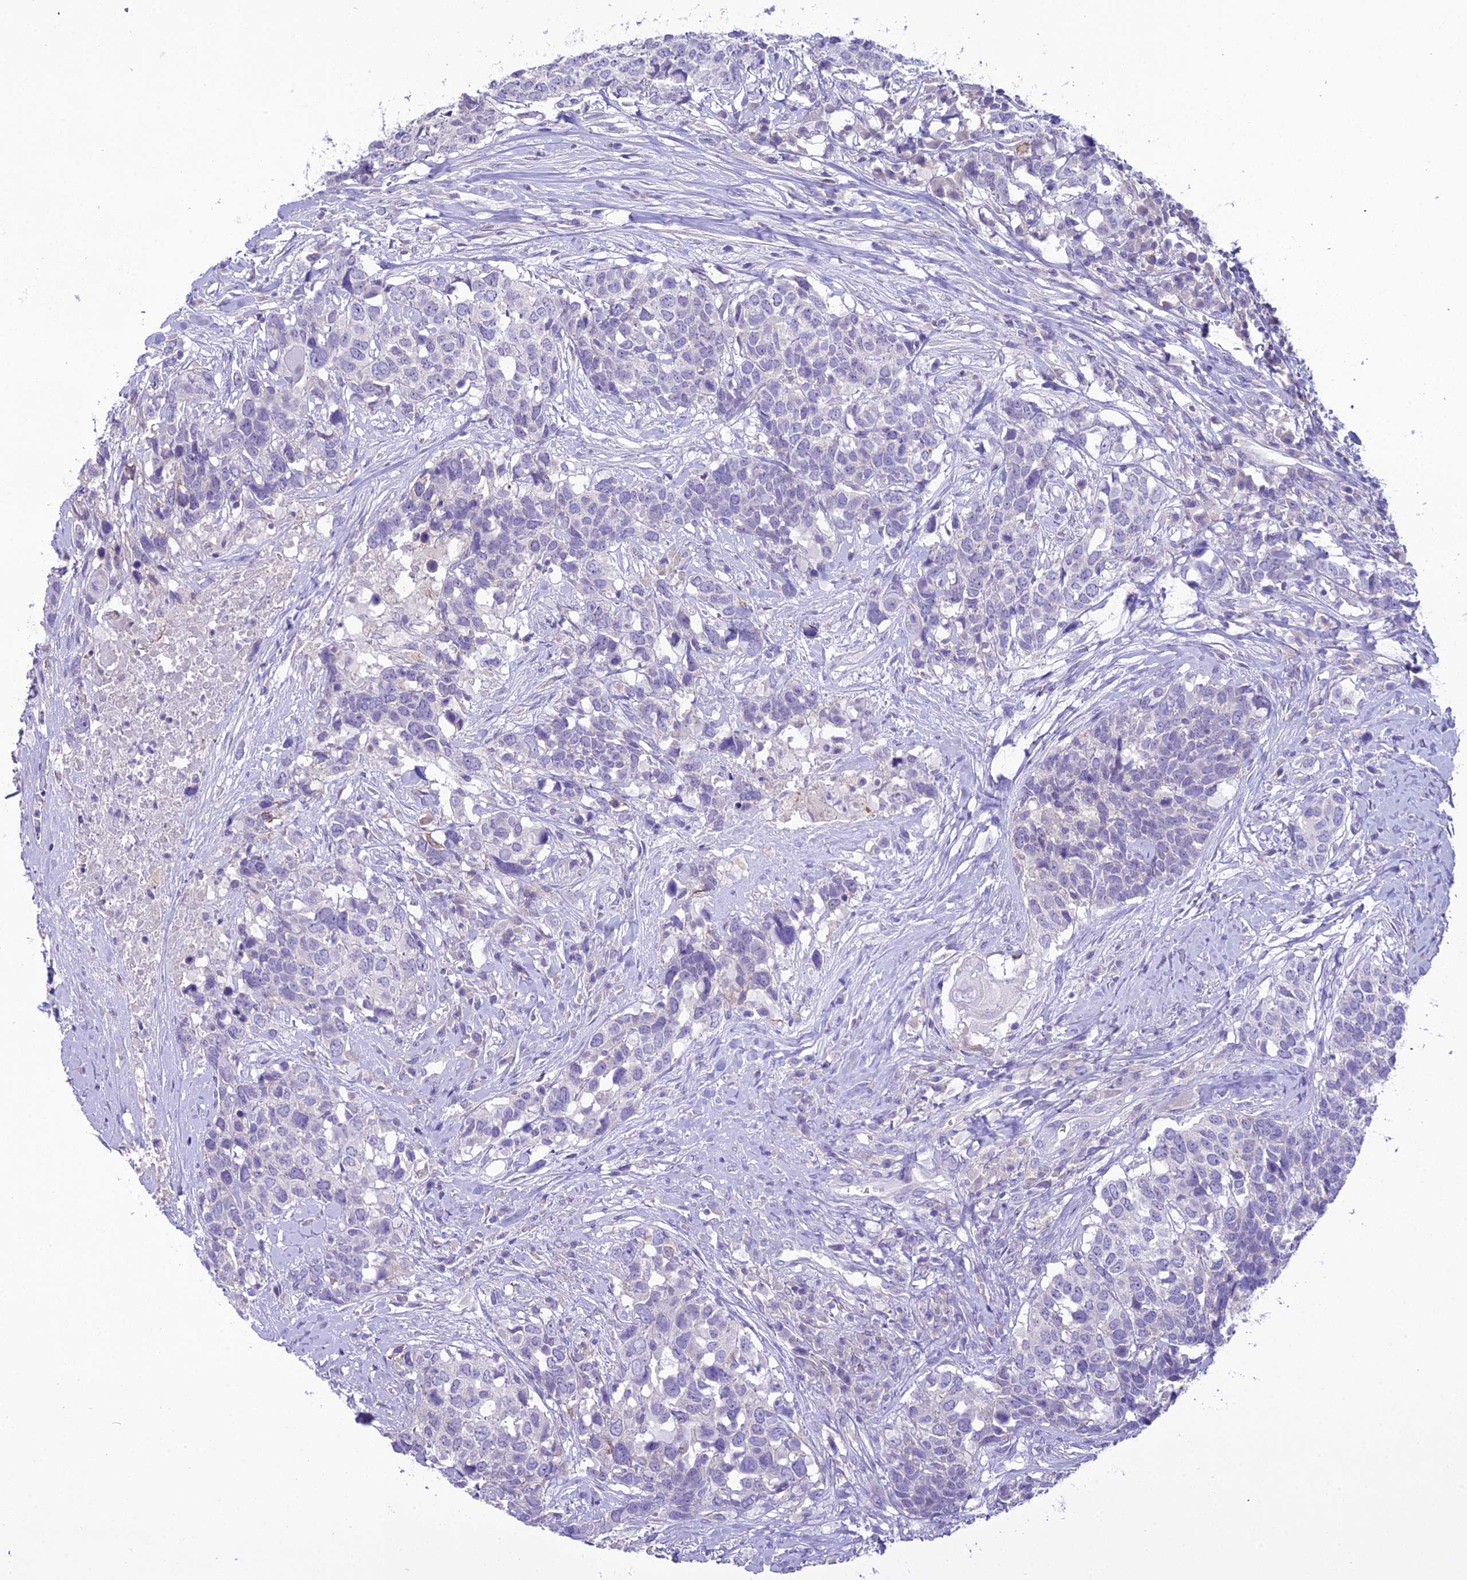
{"staining": {"intensity": "negative", "quantity": "none", "location": "none"}, "tissue": "head and neck cancer", "cell_type": "Tumor cells", "image_type": "cancer", "snomed": [{"axis": "morphology", "description": "Squamous cell carcinoma, NOS"}, {"axis": "topography", "description": "Head-Neck"}], "caption": "This micrograph is of head and neck squamous cell carcinoma stained with immunohistochemistry (IHC) to label a protein in brown with the nuclei are counter-stained blue. There is no staining in tumor cells.", "gene": "SCRT1", "patient": {"sex": "male", "age": 66}}